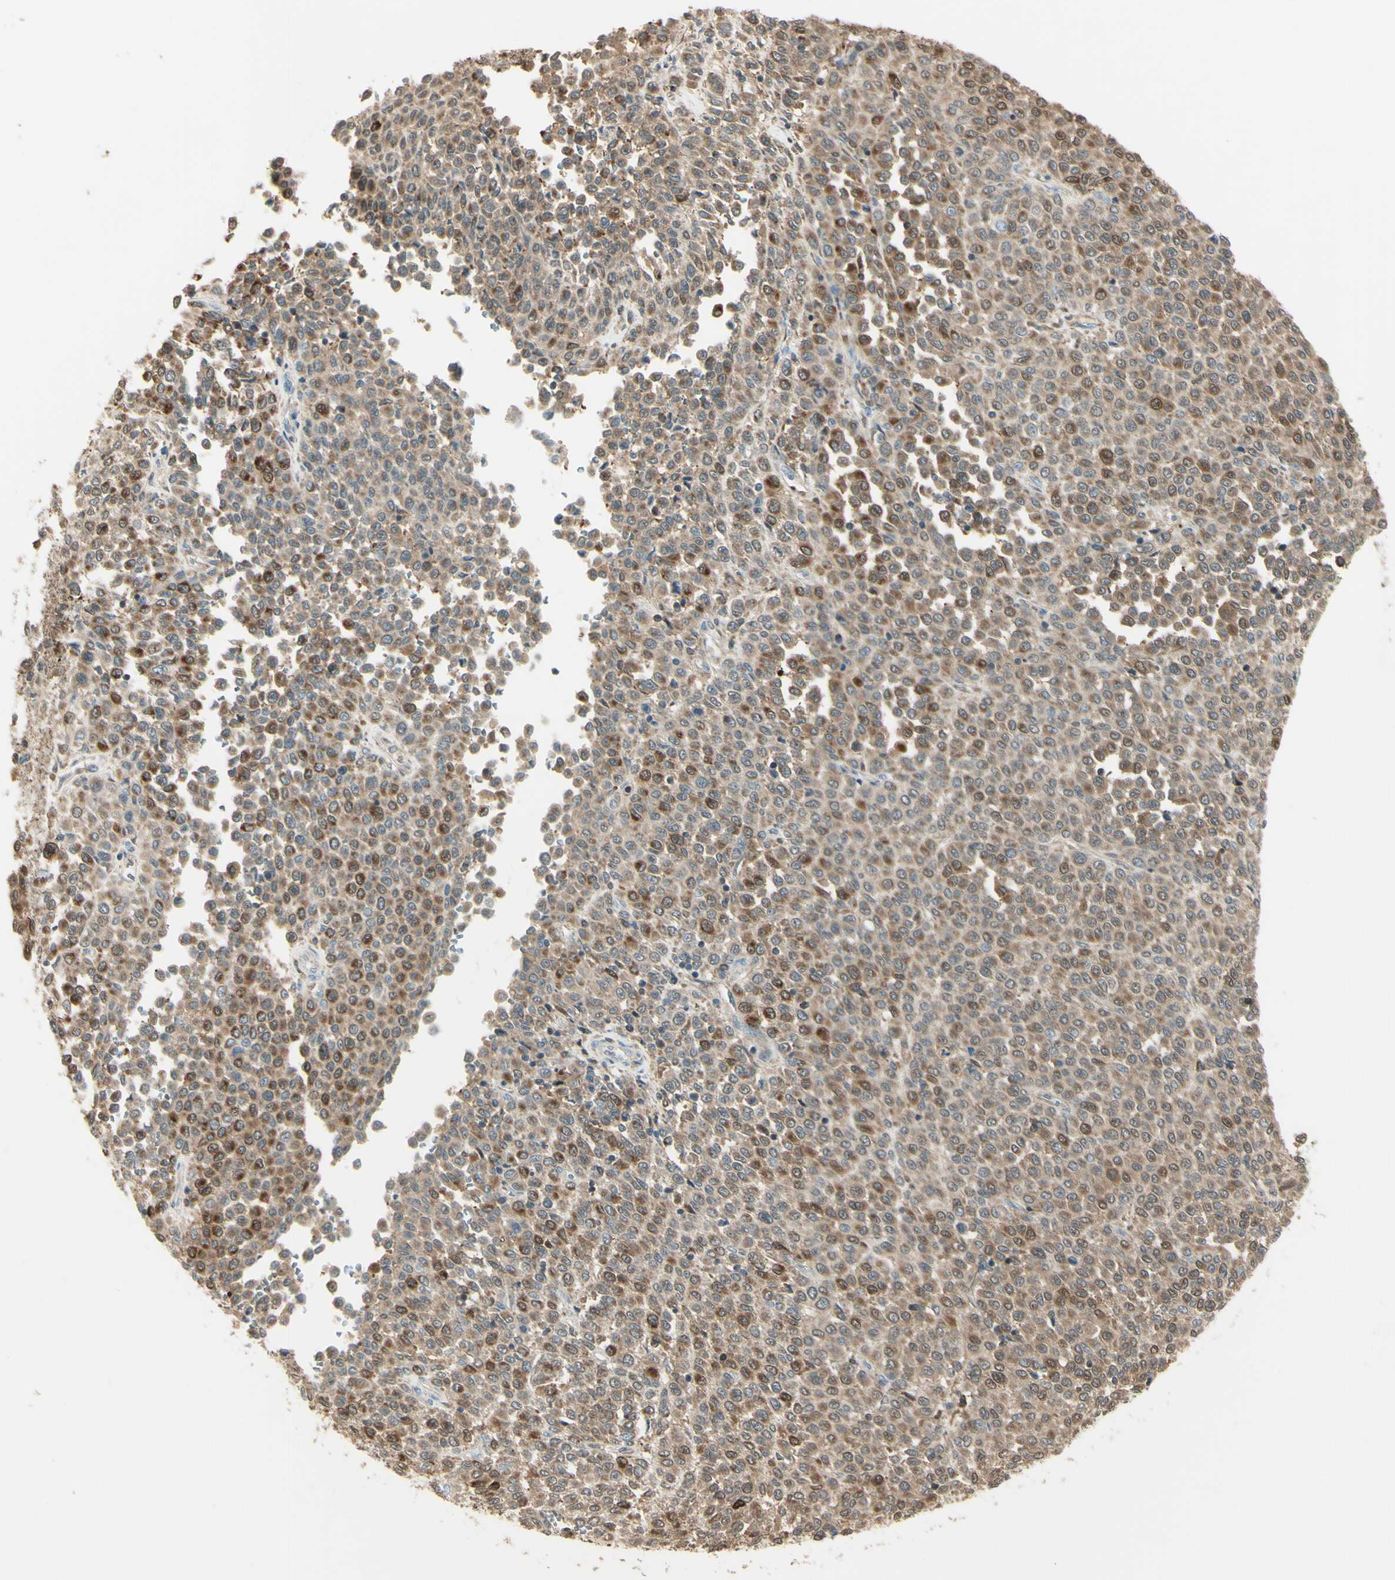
{"staining": {"intensity": "moderate", "quantity": ">75%", "location": "cytoplasmic/membranous"}, "tissue": "melanoma", "cell_type": "Tumor cells", "image_type": "cancer", "snomed": [{"axis": "morphology", "description": "Malignant melanoma, Metastatic site"}, {"axis": "topography", "description": "Pancreas"}], "caption": "Malignant melanoma (metastatic site) stained with DAB immunohistochemistry (IHC) reveals medium levels of moderate cytoplasmic/membranous expression in about >75% of tumor cells.", "gene": "CYRIB", "patient": {"sex": "female", "age": 30}}